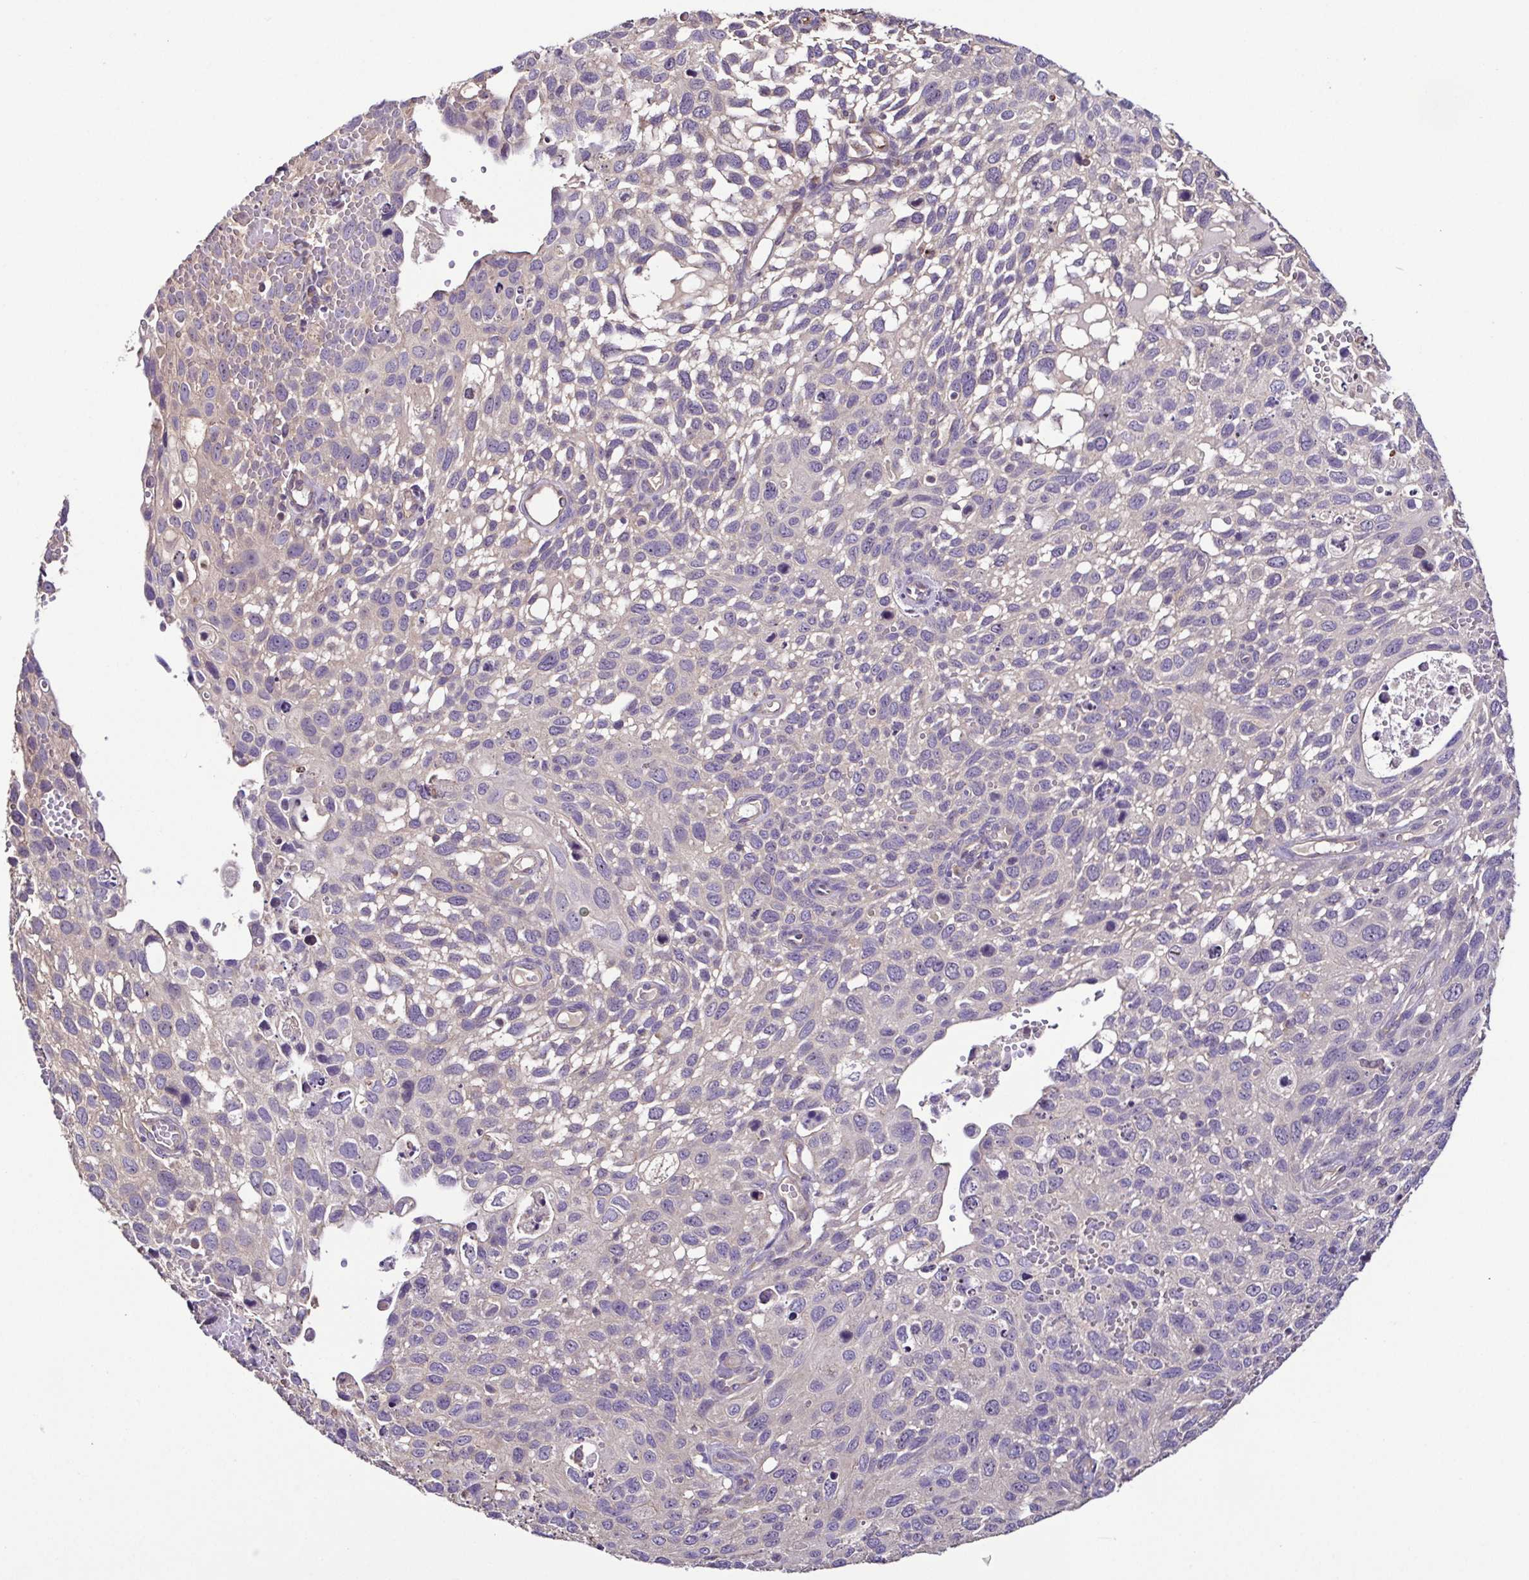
{"staining": {"intensity": "negative", "quantity": "none", "location": "none"}, "tissue": "cervical cancer", "cell_type": "Tumor cells", "image_type": "cancer", "snomed": [{"axis": "morphology", "description": "Squamous cell carcinoma, NOS"}, {"axis": "topography", "description": "Cervix"}], "caption": "Tumor cells show no significant positivity in cervical squamous cell carcinoma. Brightfield microscopy of immunohistochemistry (IHC) stained with DAB (3,3'-diaminobenzidine) (brown) and hematoxylin (blue), captured at high magnification.", "gene": "LMOD2", "patient": {"sex": "female", "age": 70}}